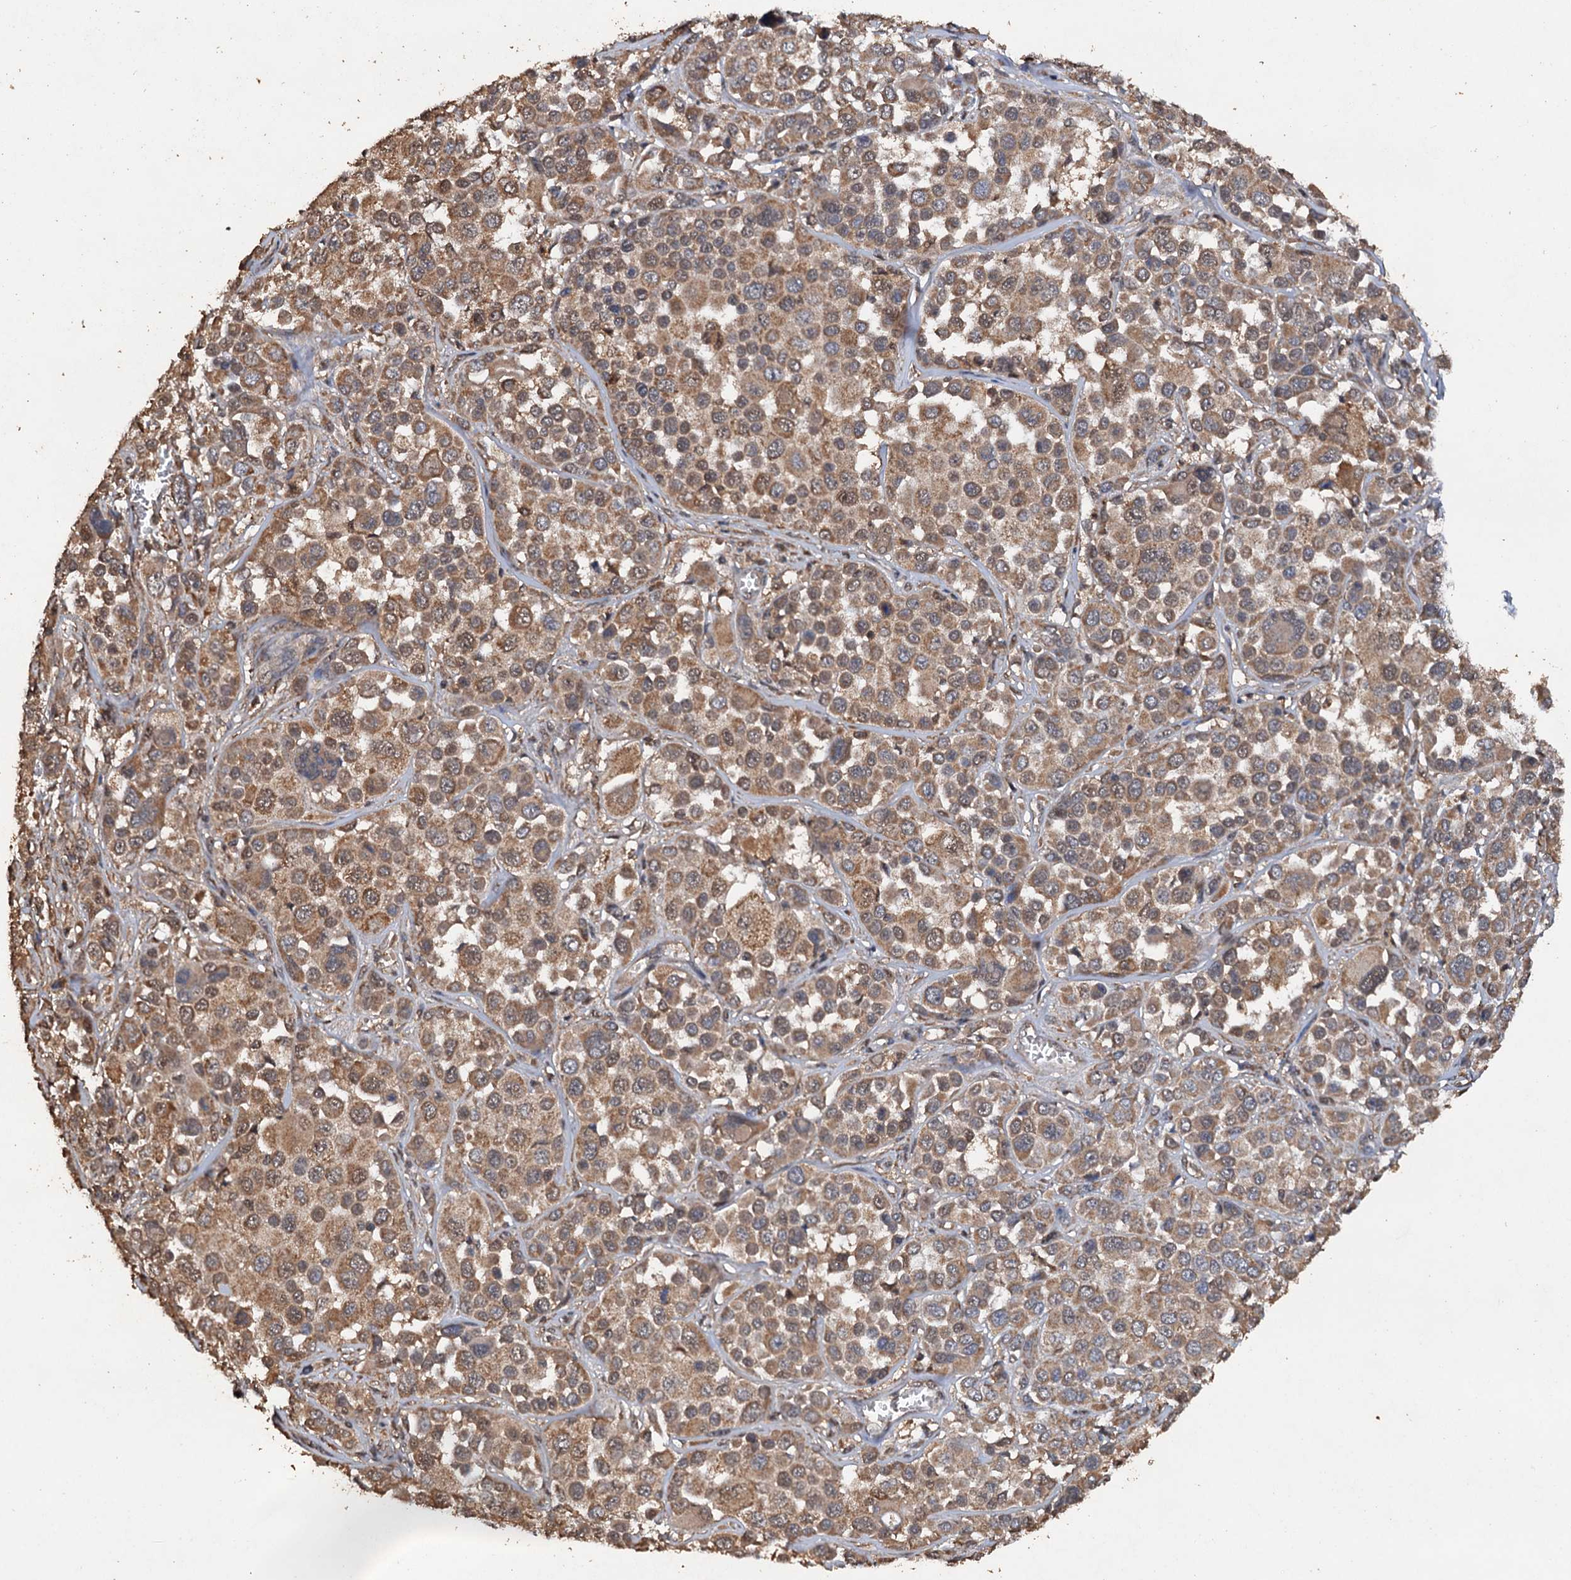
{"staining": {"intensity": "moderate", "quantity": ">75%", "location": "cytoplasmic/membranous"}, "tissue": "melanoma", "cell_type": "Tumor cells", "image_type": "cancer", "snomed": [{"axis": "morphology", "description": "Malignant melanoma, NOS"}, {"axis": "topography", "description": "Skin of trunk"}], "caption": "About >75% of tumor cells in melanoma show moderate cytoplasmic/membranous protein positivity as visualized by brown immunohistochemical staining.", "gene": "PSMD9", "patient": {"sex": "male", "age": 71}}